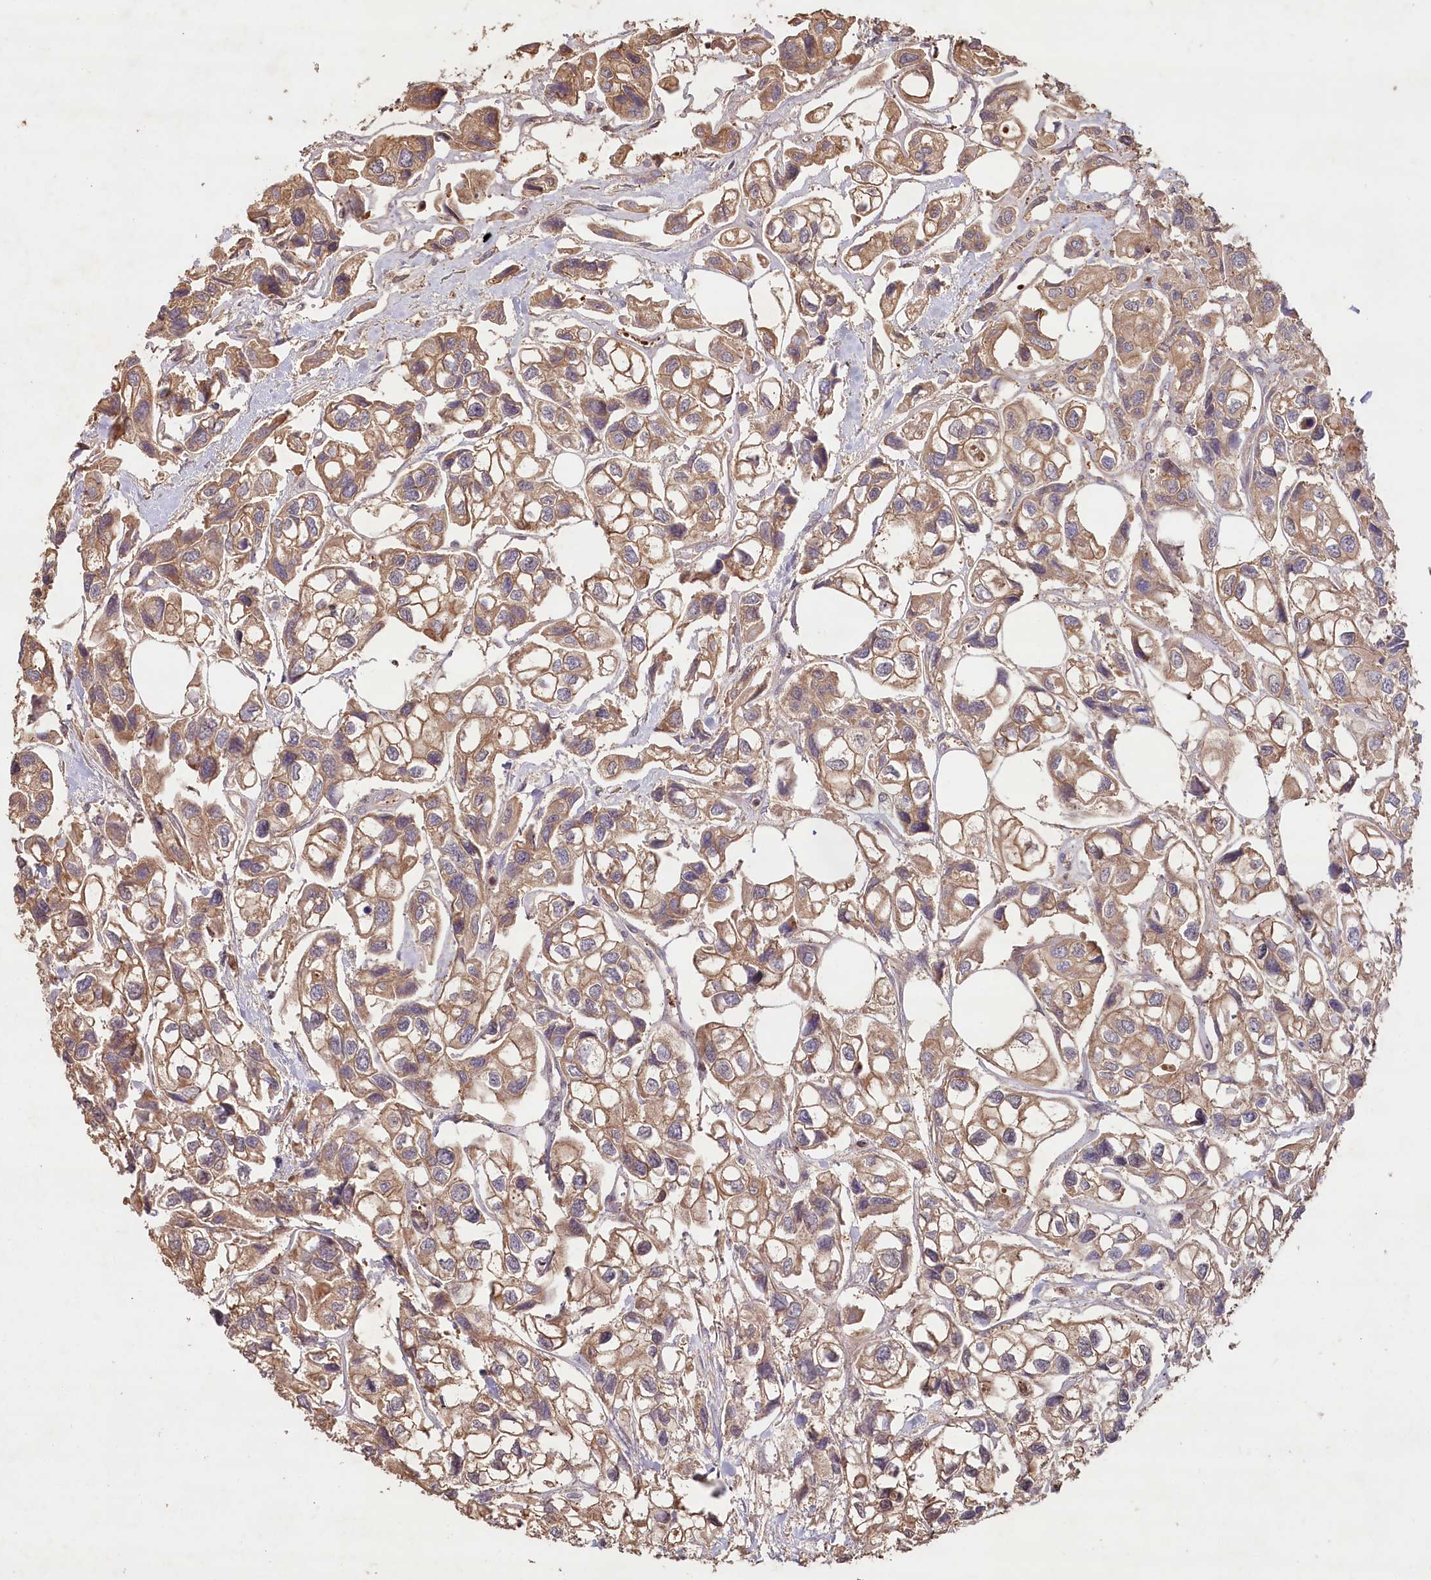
{"staining": {"intensity": "weak", "quantity": ">75%", "location": "cytoplasmic/membranous"}, "tissue": "urothelial cancer", "cell_type": "Tumor cells", "image_type": "cancer", "snomed": [{"axis": "morphology", "description": "Urothelial carcinoma, High grade"}, {"axis": "topography", "description": "Urinary bladder"}], "caption": "Immunohistochemical staining of human urothelial cancer displays low levels of weak cytoplasmic/membranous protein staining in approximately >75% of tumor cells.", "gene": "HAL", "patient": {"sex": "male", "age": 67}}